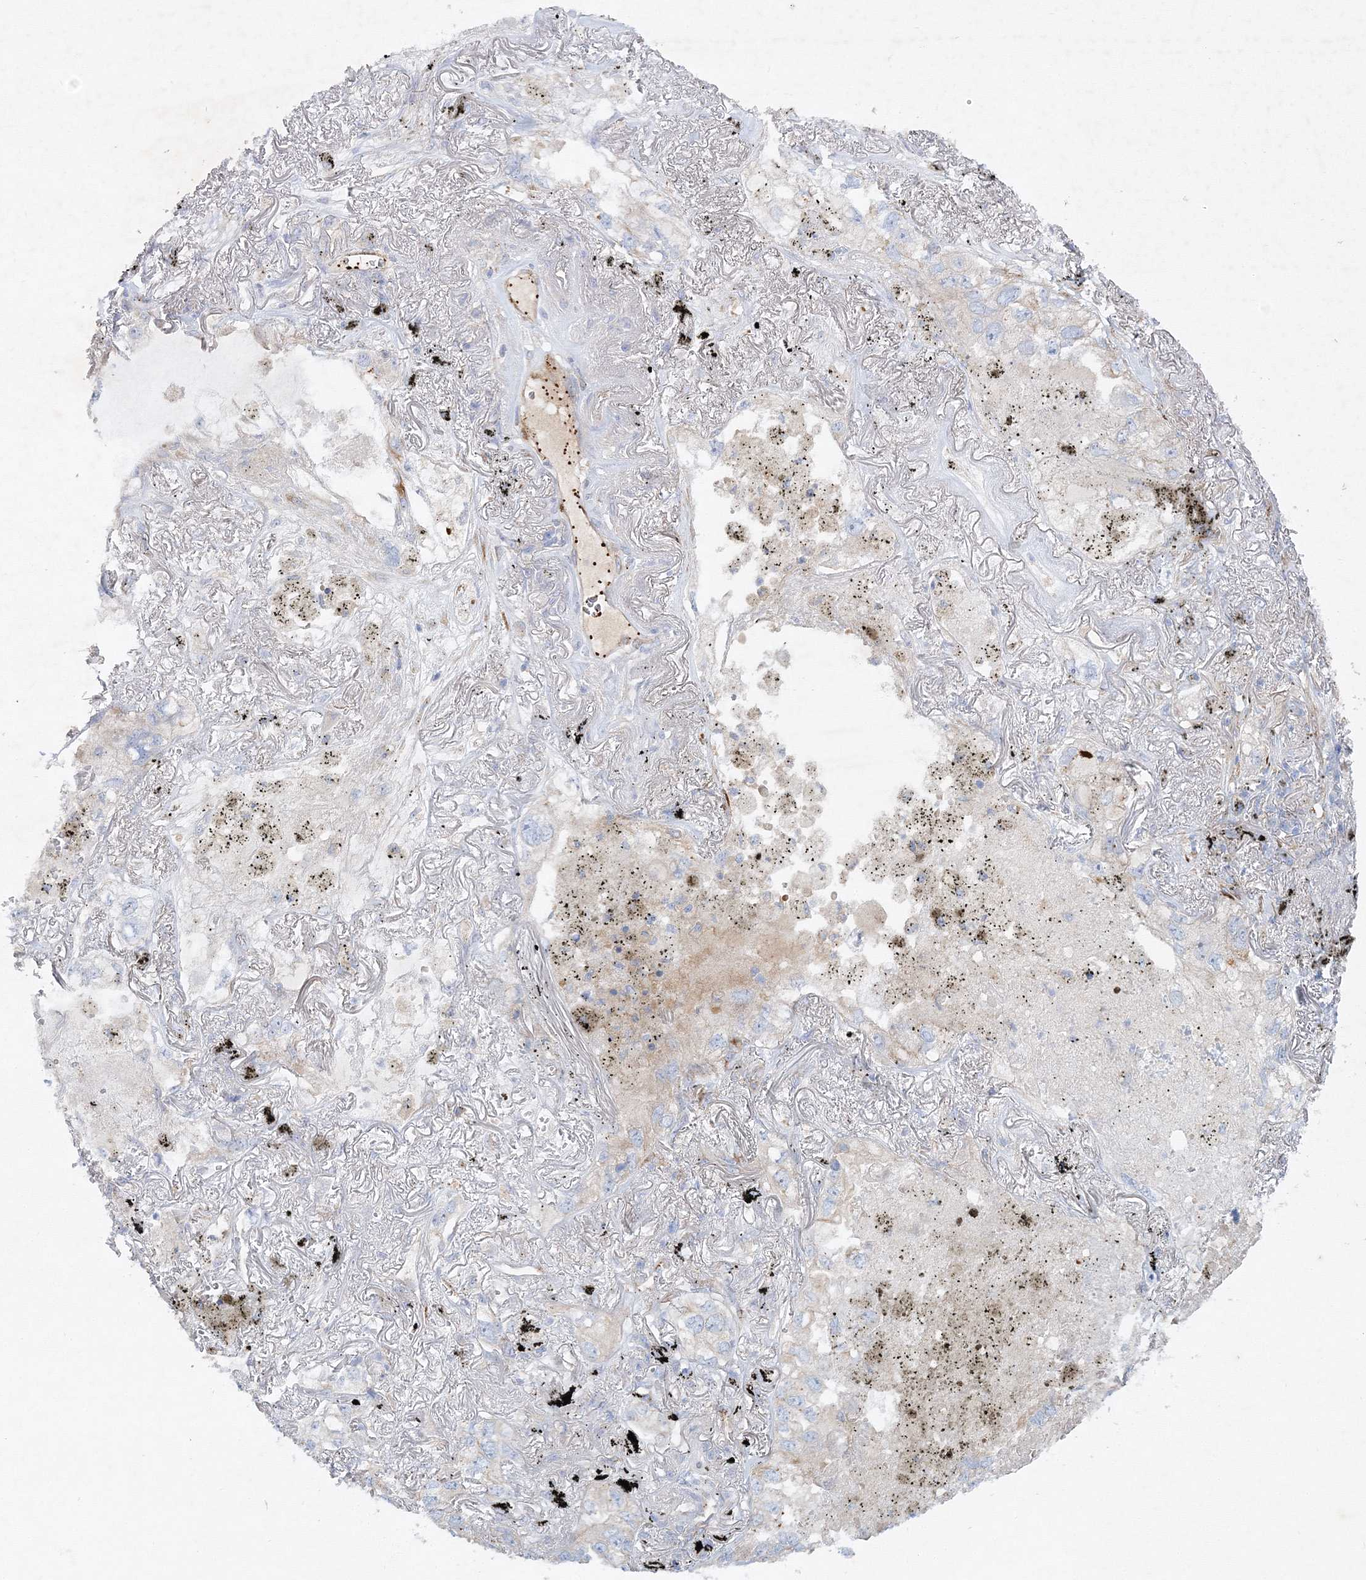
{"staining": {"intensity": "negative", "quantity": "none", "location": "none"}, "tissue": "lung cancer", "cell_type": "Tumor cells", "image_type": "cancer", "snomed": [{"axis": "morphology", "description": "Adenocarcinoma, NOS"}, {"axis": "topography", "description": "Lung"}], "caption": "Lung cancer (adenocarcinoma) was stained to show a protein in brown. There is no significant staining in tumor cells. Nuclei are stained in blue.", "gene": "ZFYVE16", "patient": {"sex": "male", "age": 65}}